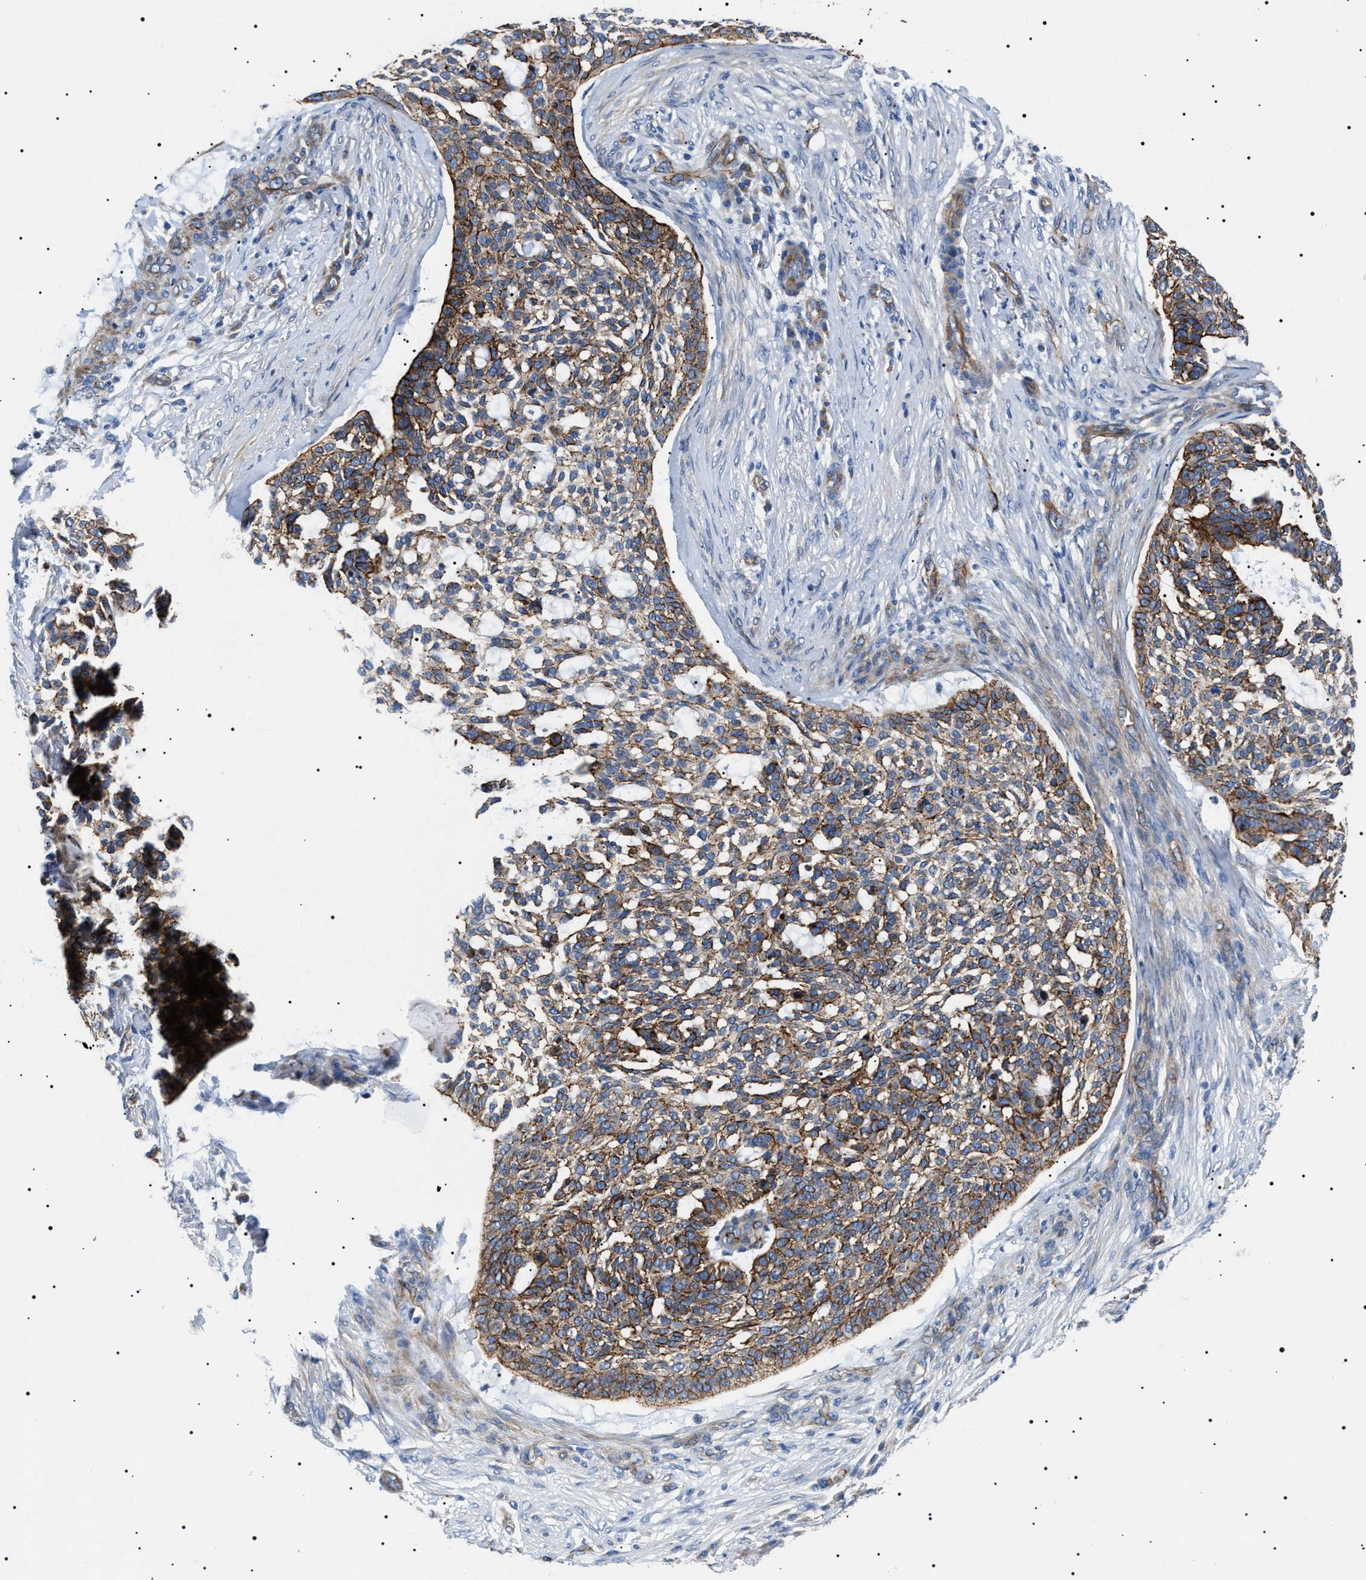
{"staining": {"intensity": "strong", "quantity": ">75%", "location": "cytoplasmic/membranous"}, "tissue": "skin cancer", "cell_type": "Tumor cells", "image_type": "cancer", "snomed": [{"axis": "morphology", "description": "Basal cell carcinoma"}, {"axis": "topography", "description": "Skin"}], "caption": "Protein staining of basal cell carcinoma (skin) tissue exhibits strong cytoplasmic/membranous staining in approximately >75% of tumor cells.", "gene": "TMEM222", "patient": {"sex": "female", "age": 64}}